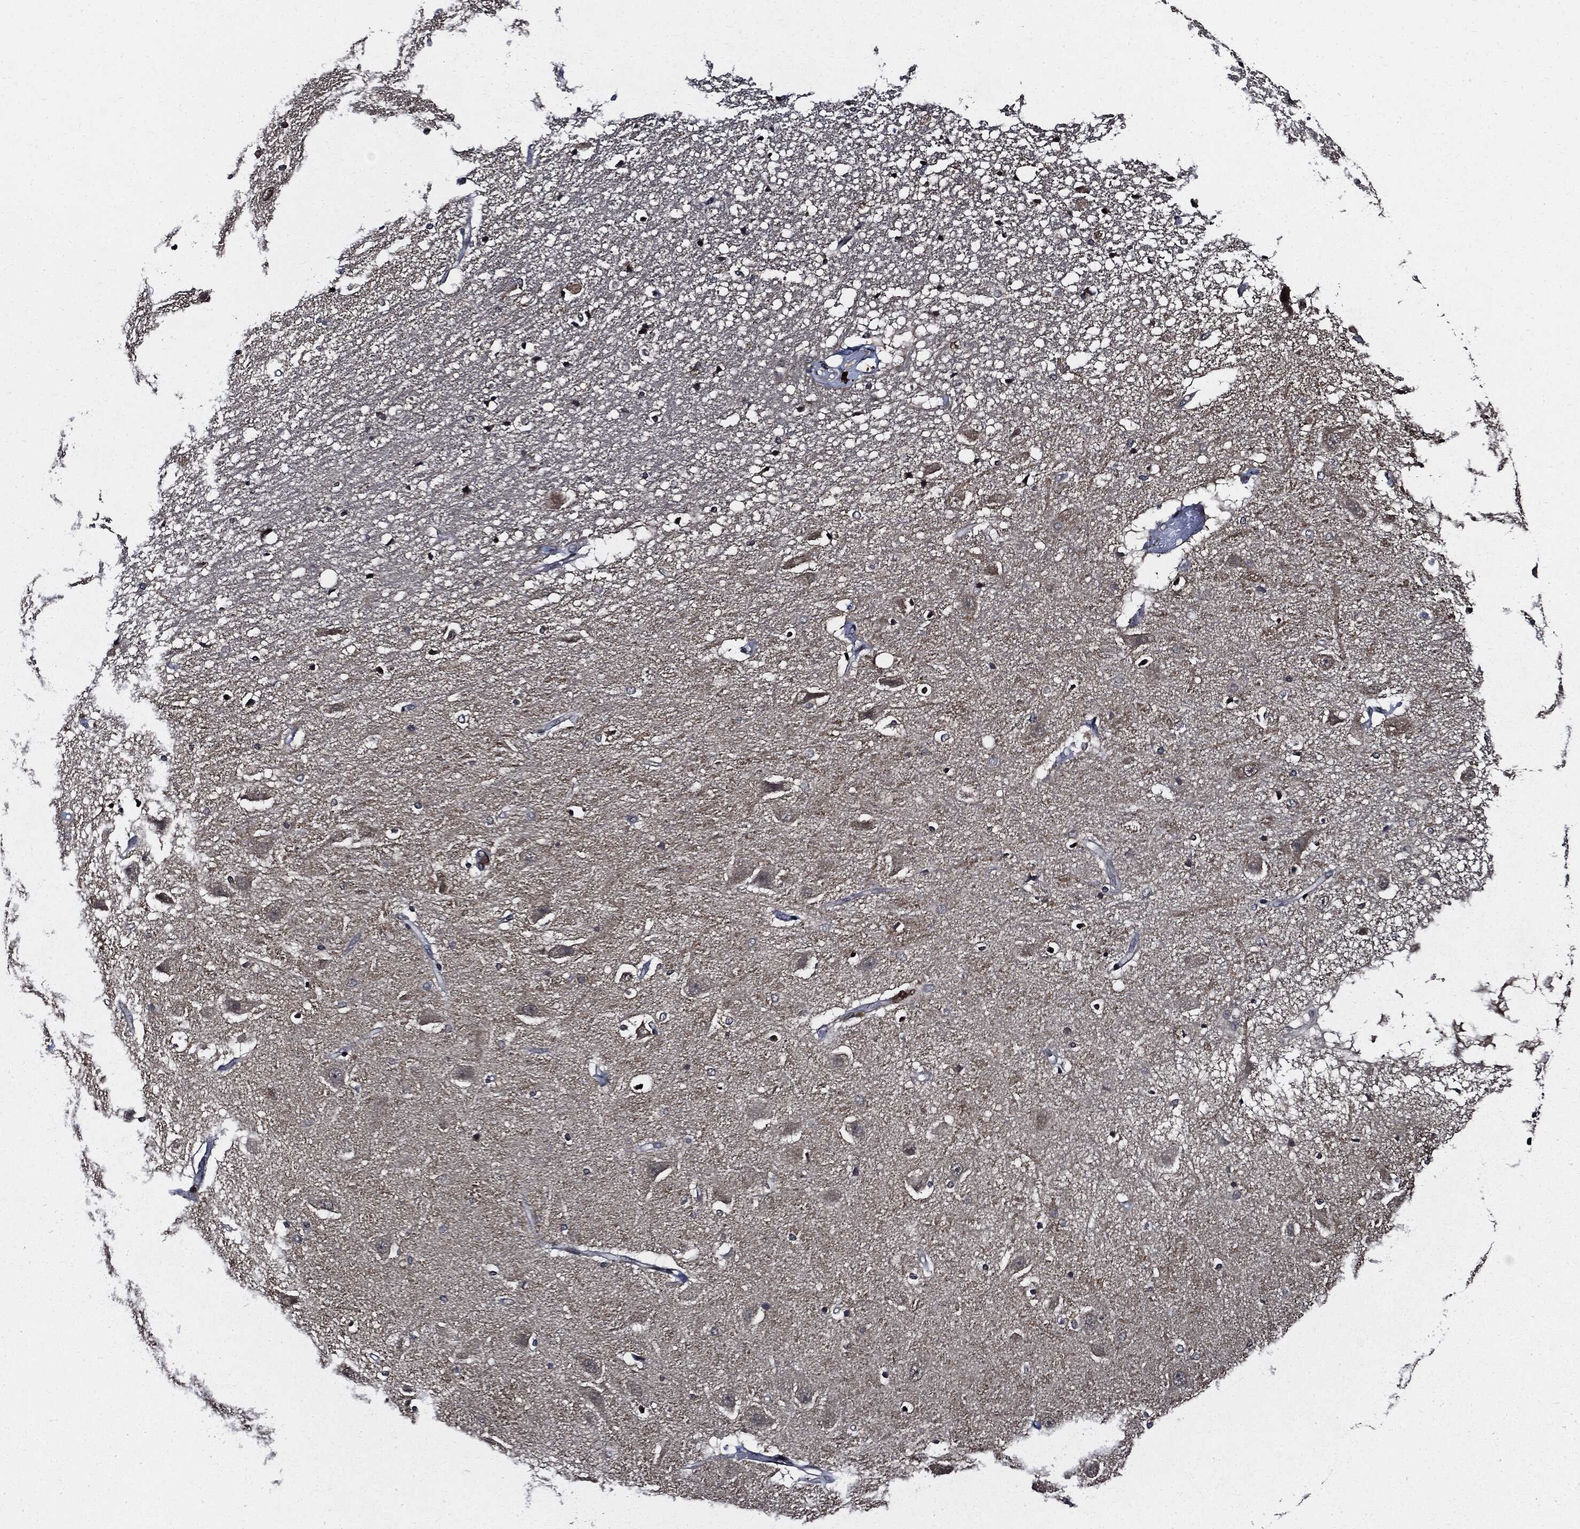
{"staining": {"intensity": "negative", "quantity": "none", "location": "none"}, "tissue": "hippocampus", "cell_type": "Glial cells", "image_type": "normal", "snomed": [{"axis": "morphology", "description": "Normal tissue, NOS"}, {"axis": "topography", "description": "Hippocampus"}], "caption": "Immunohistochemistry (IHC) photomicrograph of benign human hippocampus stained for a protein (brown), which demonstrates no positivity in glial cells.", "gene": "SUGT1", "patient": {"sex": "male", "age": 49}}